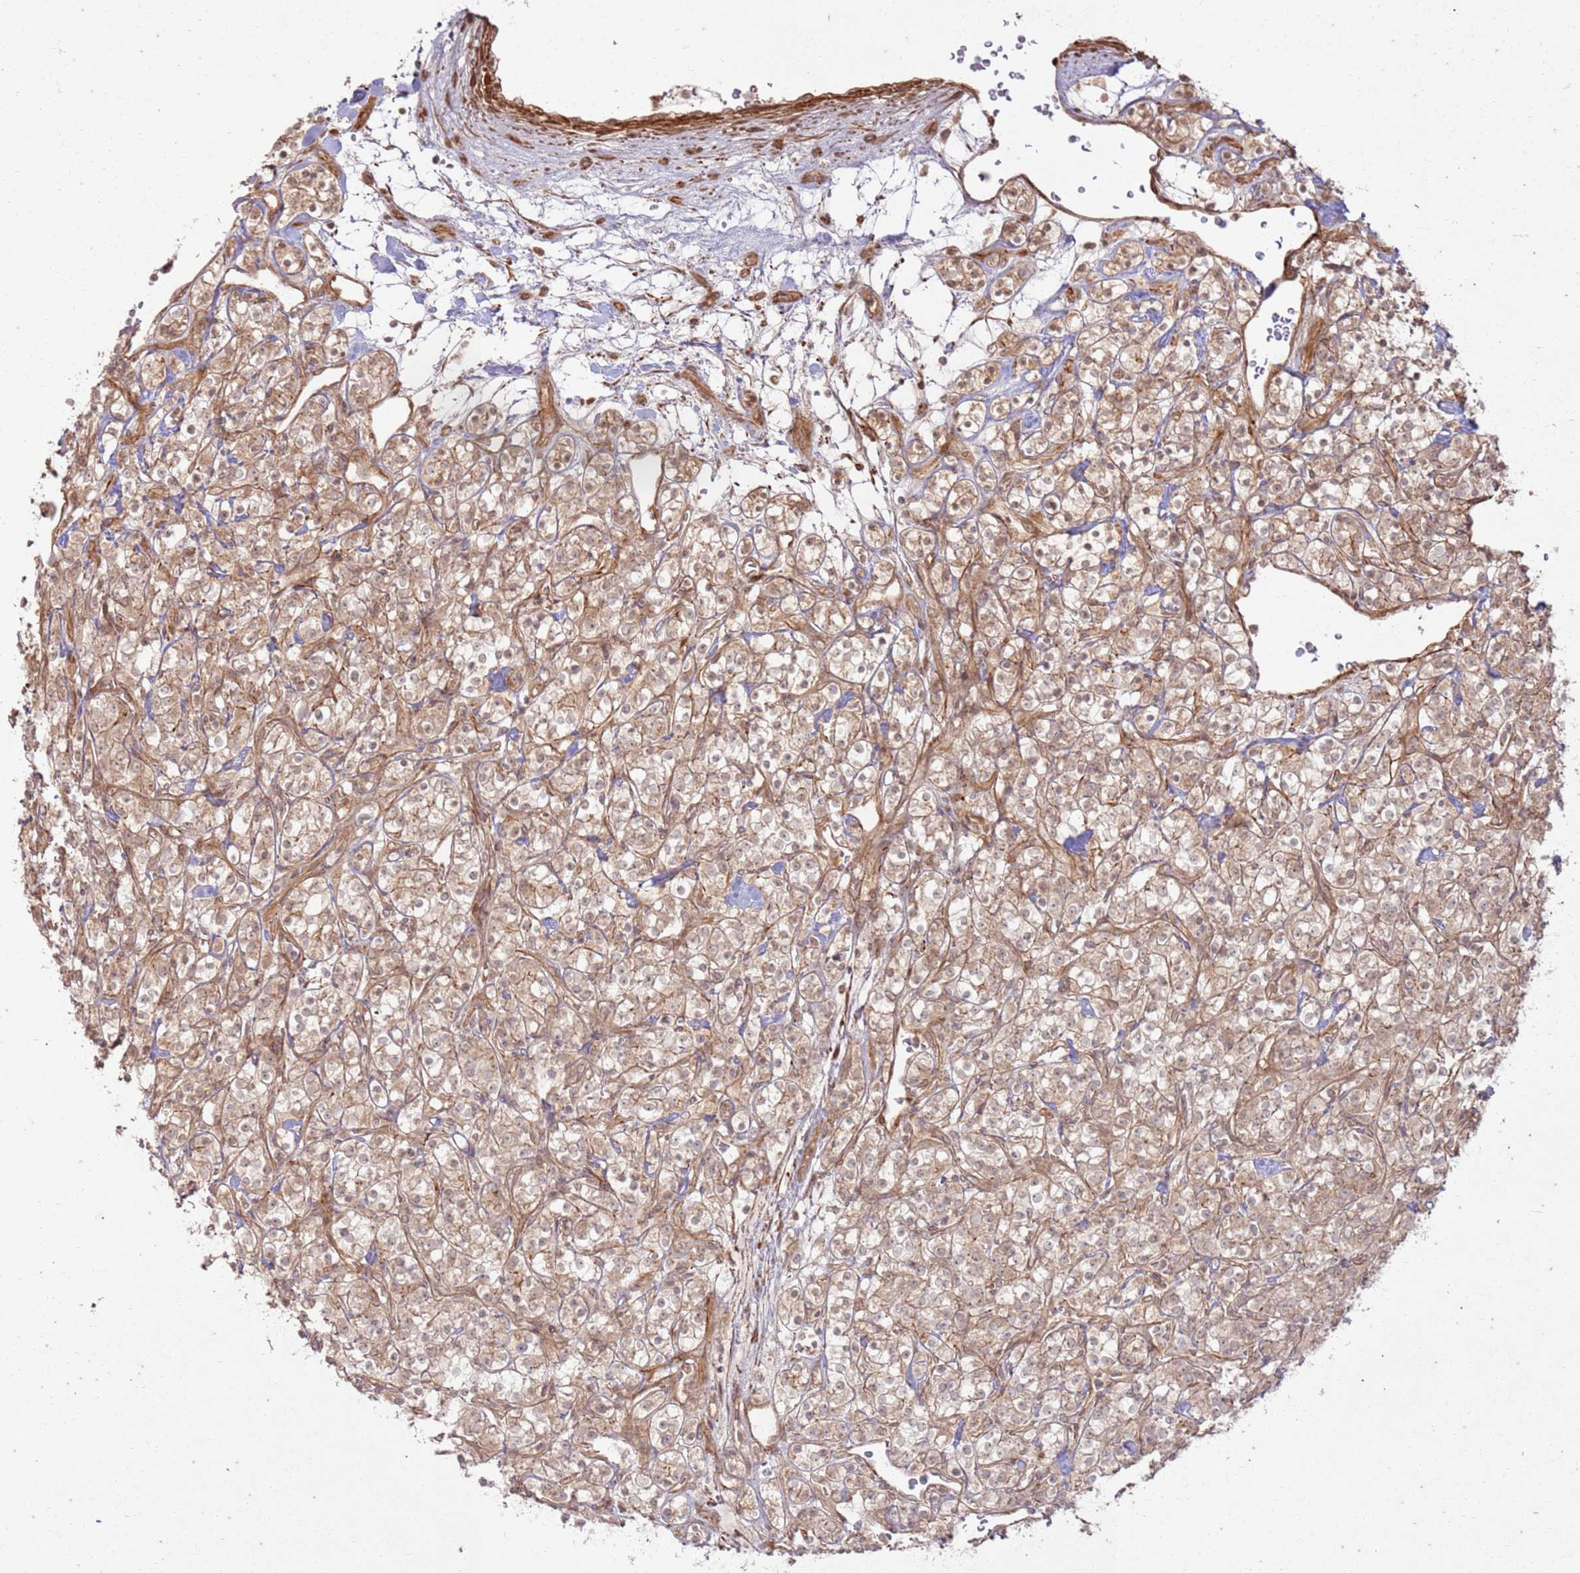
{"staining": {"intensity": "moderate", "quantity": ">75%", "location": "cytoplasmic/membranous,nuclear"}, "tissue": "renal cancer", "cell_type": "Tumor cells", "image_type": "cancer", "snomed": [{"axis": "morphology", "description": "Adenocarcinoma, NOS"}, {"axis": "topography", "description": "Kidney"}], "caption": "Tumor cells display medium levels of moderate cytoplasmic/membranous and nuclear positivity in approximately >75% of cells in human renal adenocarcinoma. Nuclei are stained in blue.", "gene": "ZNF623", "patient": {"sex": "male", "age": 77}}